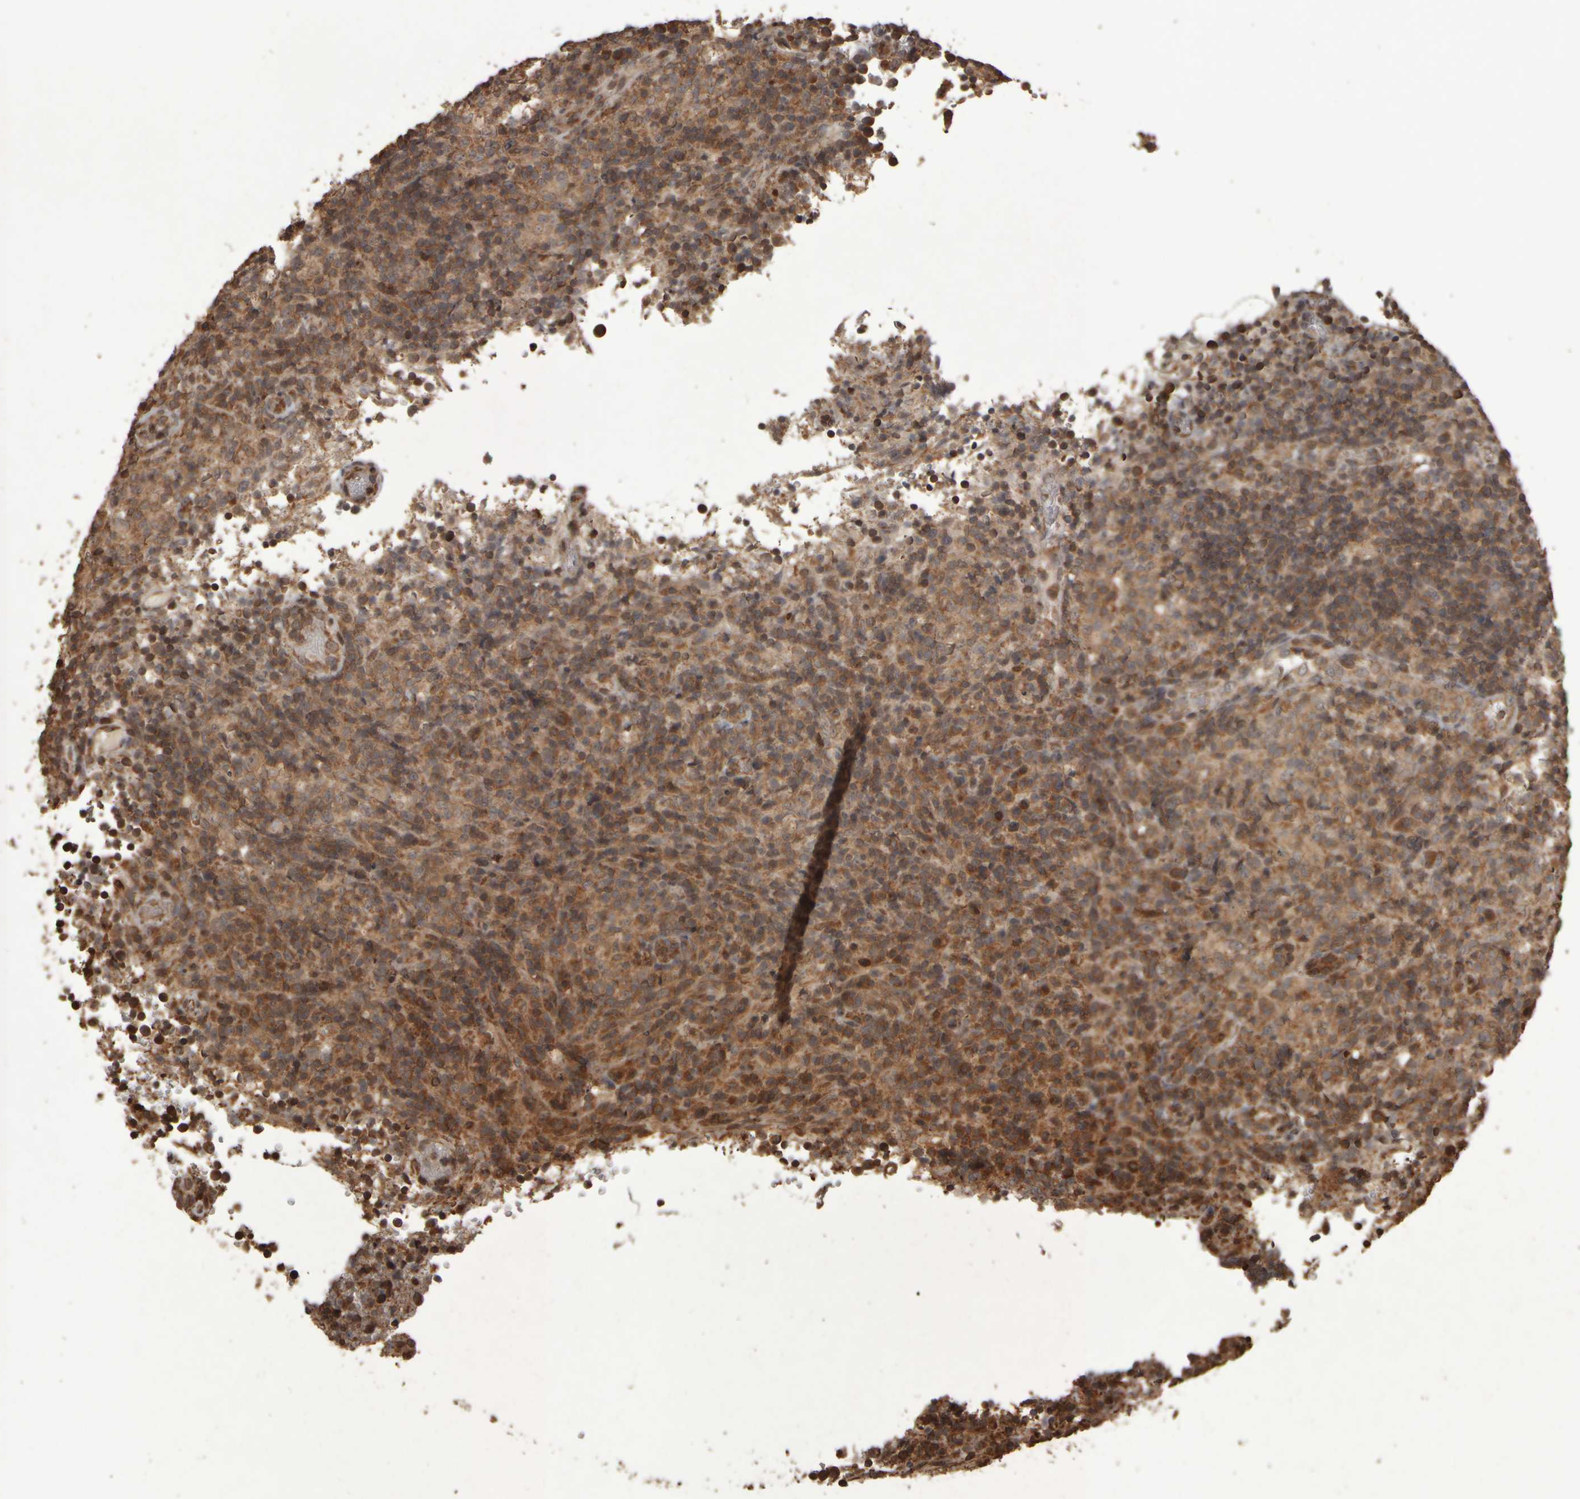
{"staining": {"intensity": "moderate", "quantity": ">75%", "location": "cytoplasmic/membranous"}, "tissue": "lymphoma", "cell_type": "Tumor cells", "image_type": "cancer", "snomed": [{"axis": "morphology", "description": "Malignant lymphoma, non-Hodgkin's type, High grade"}, {"axis": "topography", "description": "Lymph node"}], "caption": "The histopathology image demonstrates a brown stain indicating the presence of a protein in the cytoplasmic/membranous of tumor cells in high-grade malignant lymphoma, non-Hodgkin's type.", "gene": "AGBL3", "patient": {"sex": "female", "age": 76}}